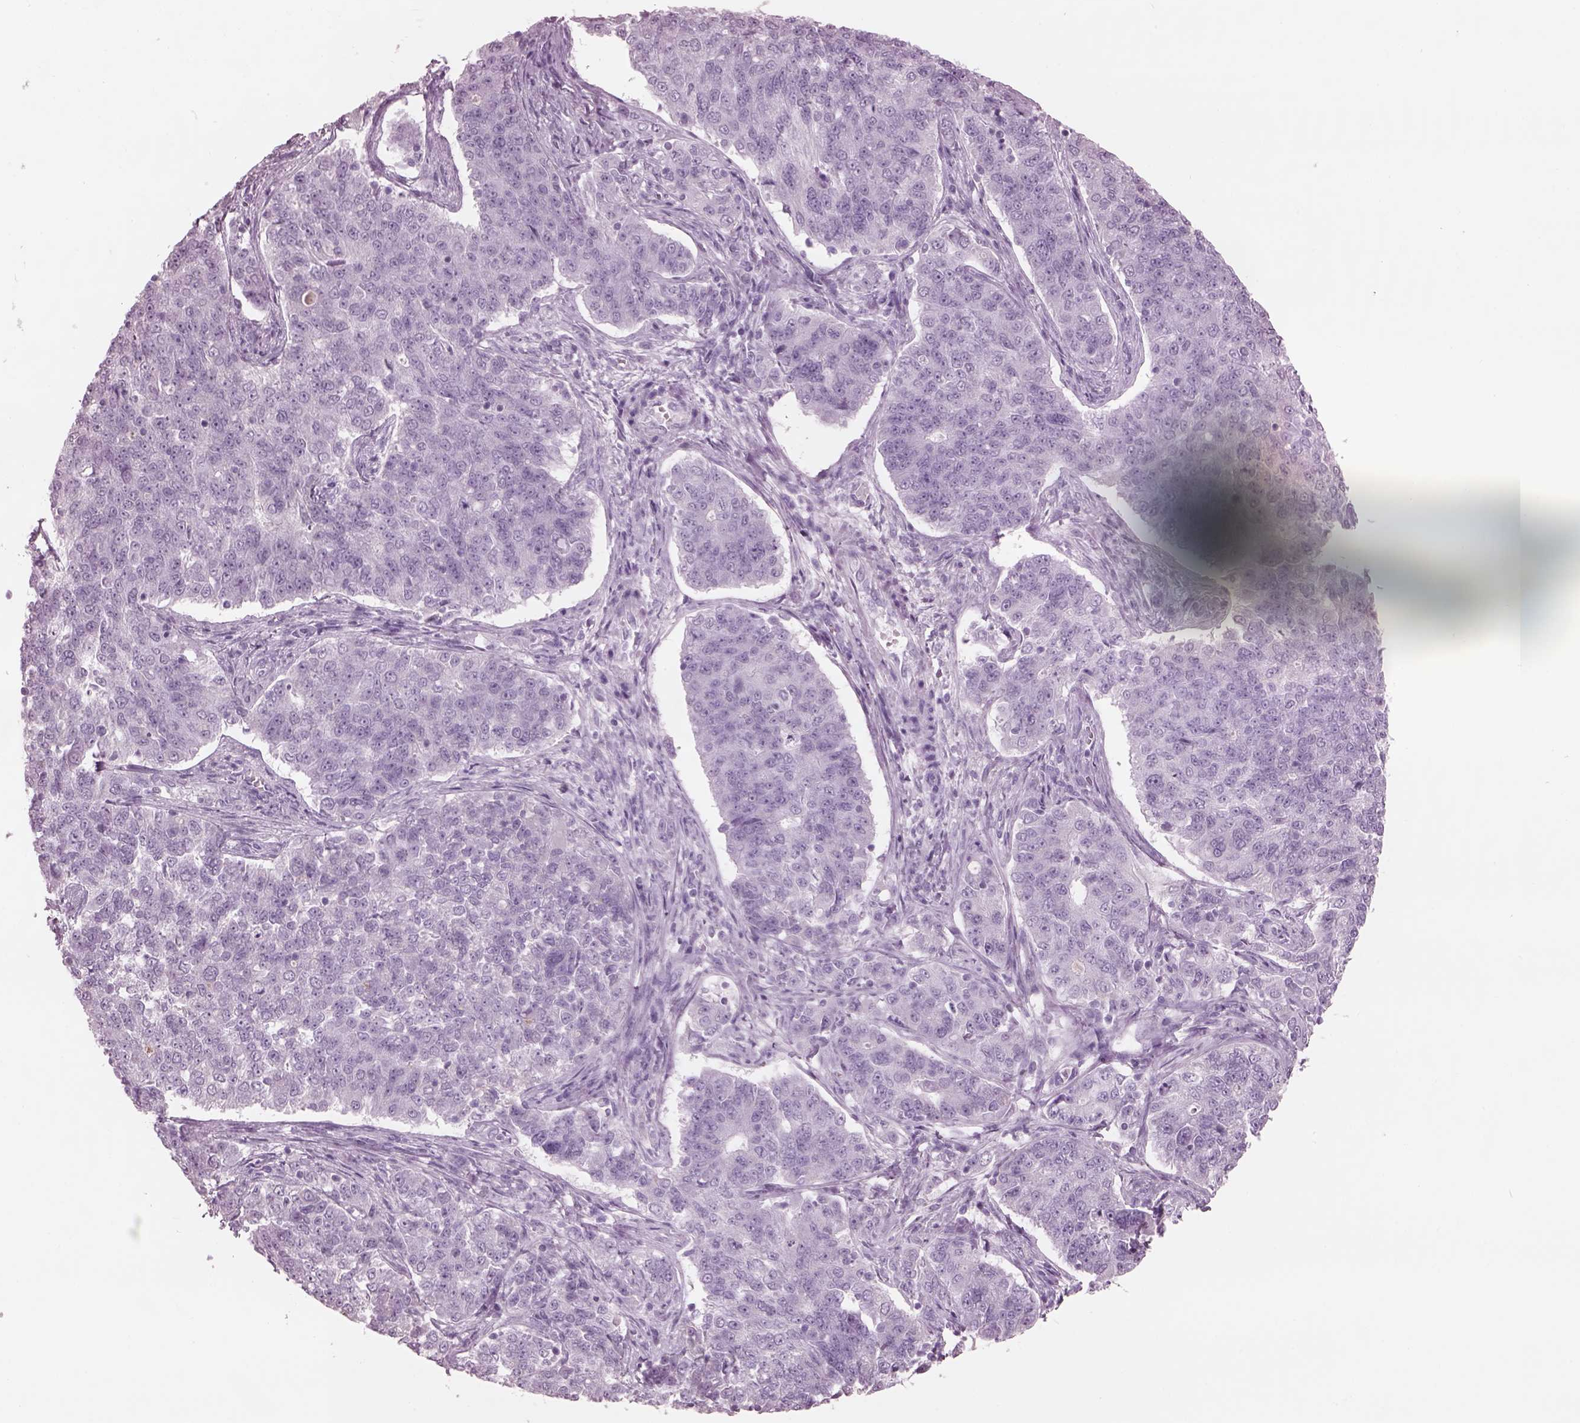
{"staining": {"intensity": "negative", "quantity": "none", "location": "none"}, "tissue": "endometrial cancer", "cell_type": "Tumor cells", "image_type": "cancer", "snomed": [{"axis": "morphology", "description": "Adenocarcinoma, NOS"}, {"axis": "topography", "description": "Endometrium"}], "caption": "Photomicrograph shows no protein positivity in tumor cells of adenocarcinoma (endometrial) tissue.", "gene": "PACRG", "patient": {"sex": "female", "age": 43}}